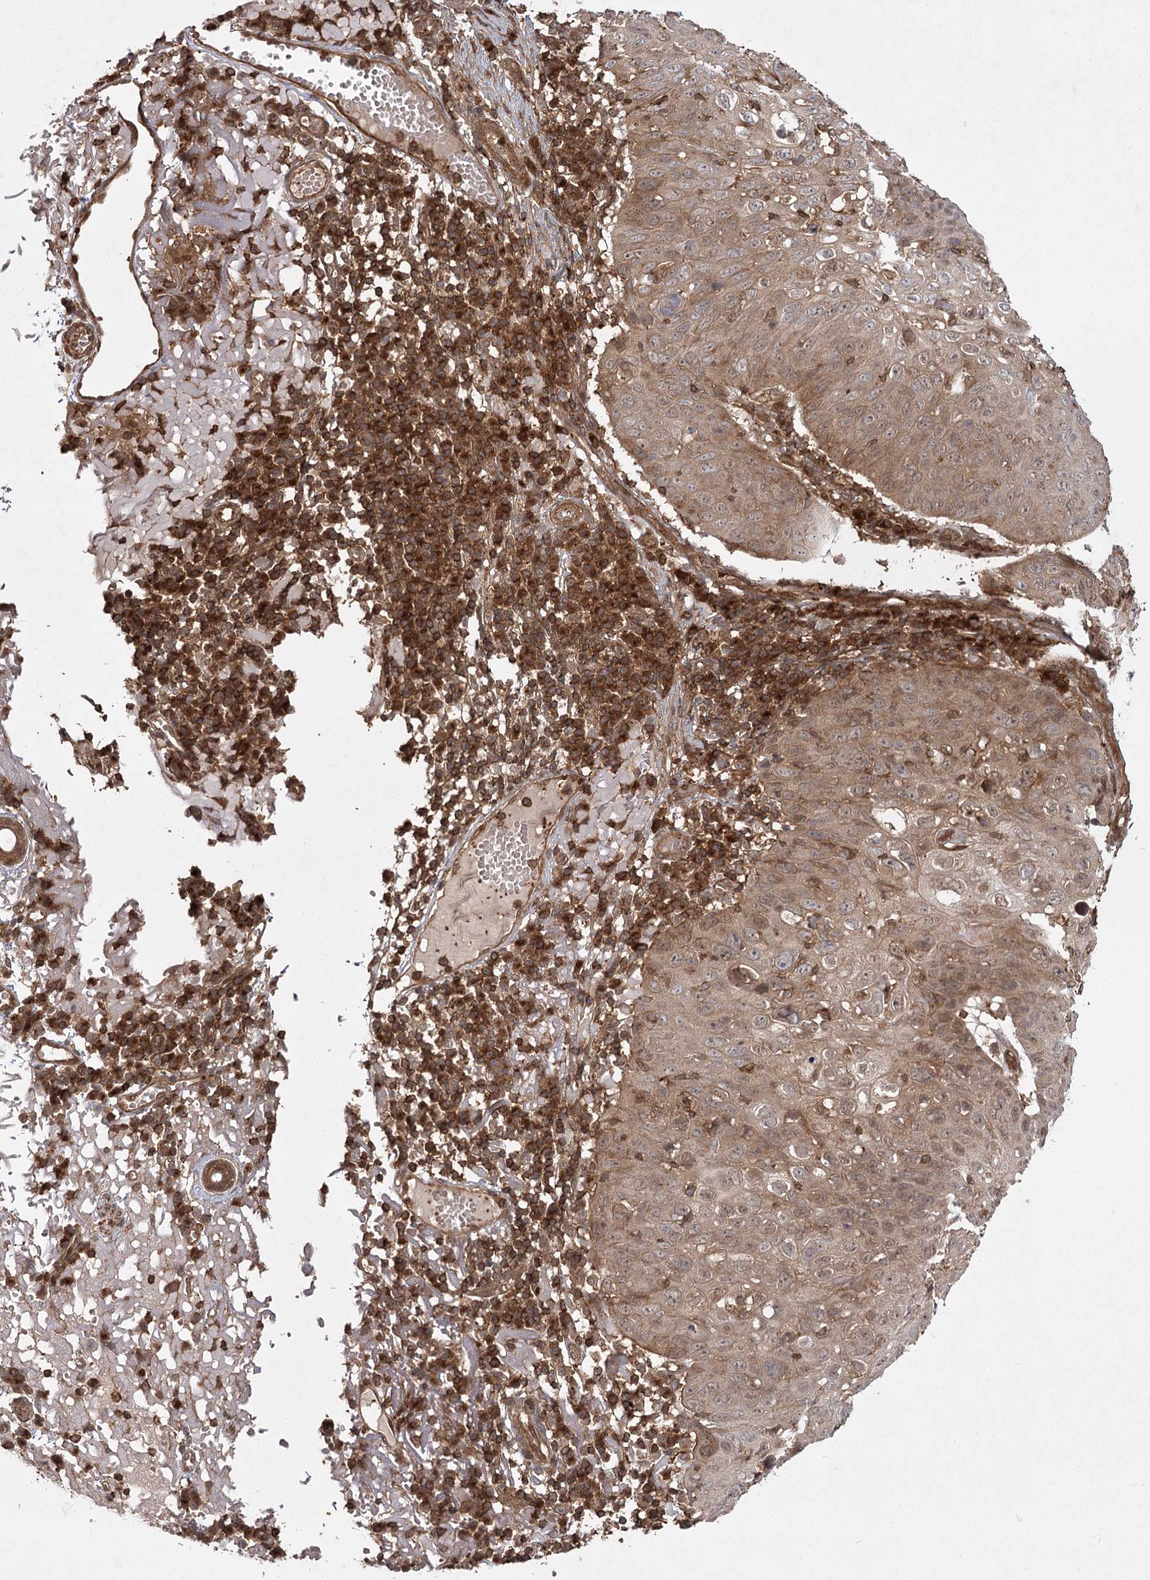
{"staining": {"intensity": "moderate", "quantity": ">75%", "location": "cytoplasmic/membranous"}, "tissue": "skin cancer", "cell_type": "Tumor cells", "image_type": "cancer", "snomed": [{"axis": "morphology", "description": "Squamous cell carcinoma, NOS"}, {"axis": "topography", "description": "Skin"}], "caption": "Skin squamous cell carcinoma stained for a protein displays moderate cytoplasmic/membranous positivity in tumor cells.", "gene": "MDFIC", "patient": {"sex": "female", "age": 90}}